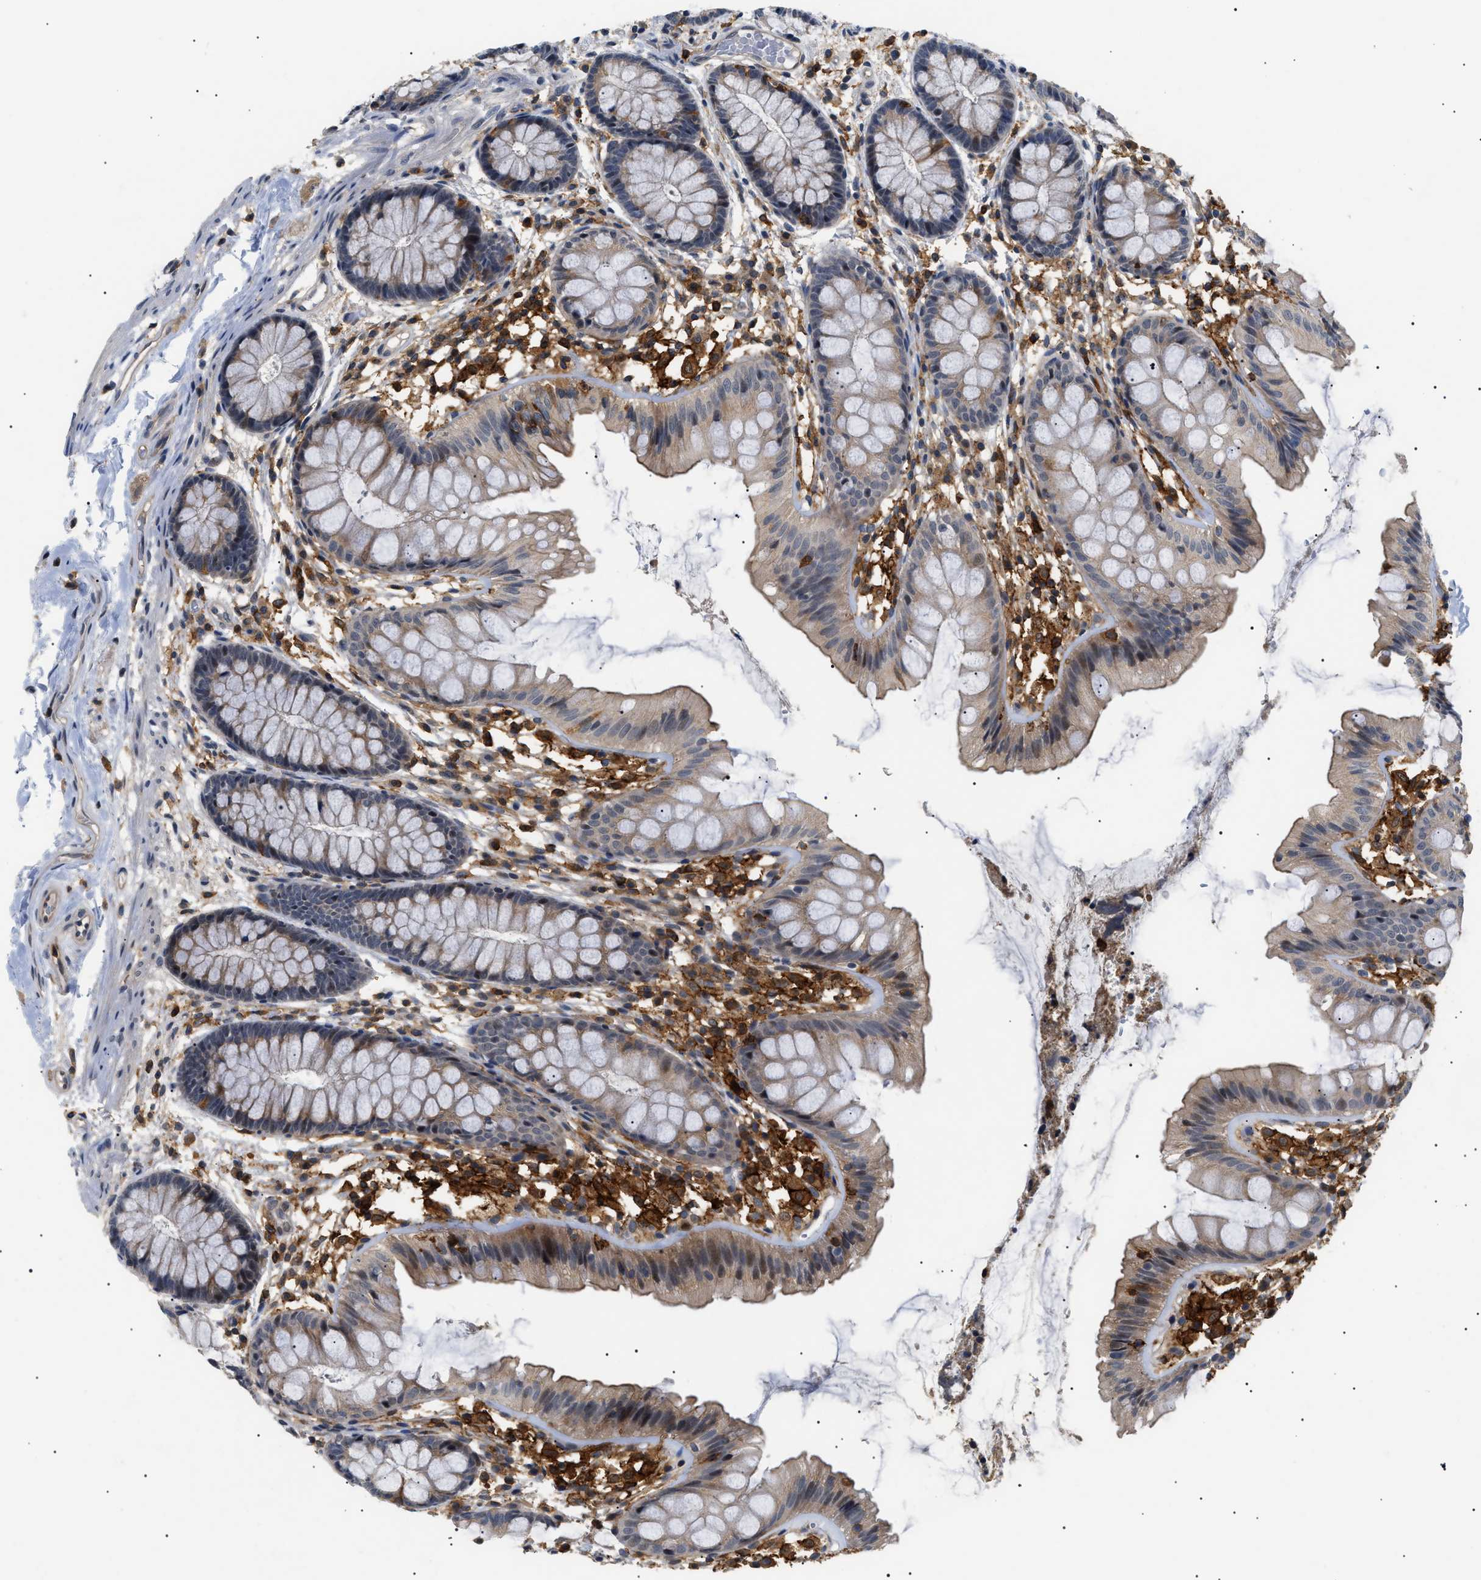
{"staining": {"intensity": "weak", "quantity": ">75%", "location": "cytoplasmic/membranous"}, "tissue": "colon", "cell_type": "Endothelial cells", "image_type": "normal", "snomed": [{"axis": "morphology", "description": "Normal tissue, NOS"}, {"axis": "topography", "description": "Colon"}], "caption": "A photomicrograph of human colon stained for a protein shows weak cytoplasmic/membranous brown staining in endothelial cells.", "gene": "CD300A", "patient": {"sex": "female", "age": 56}}